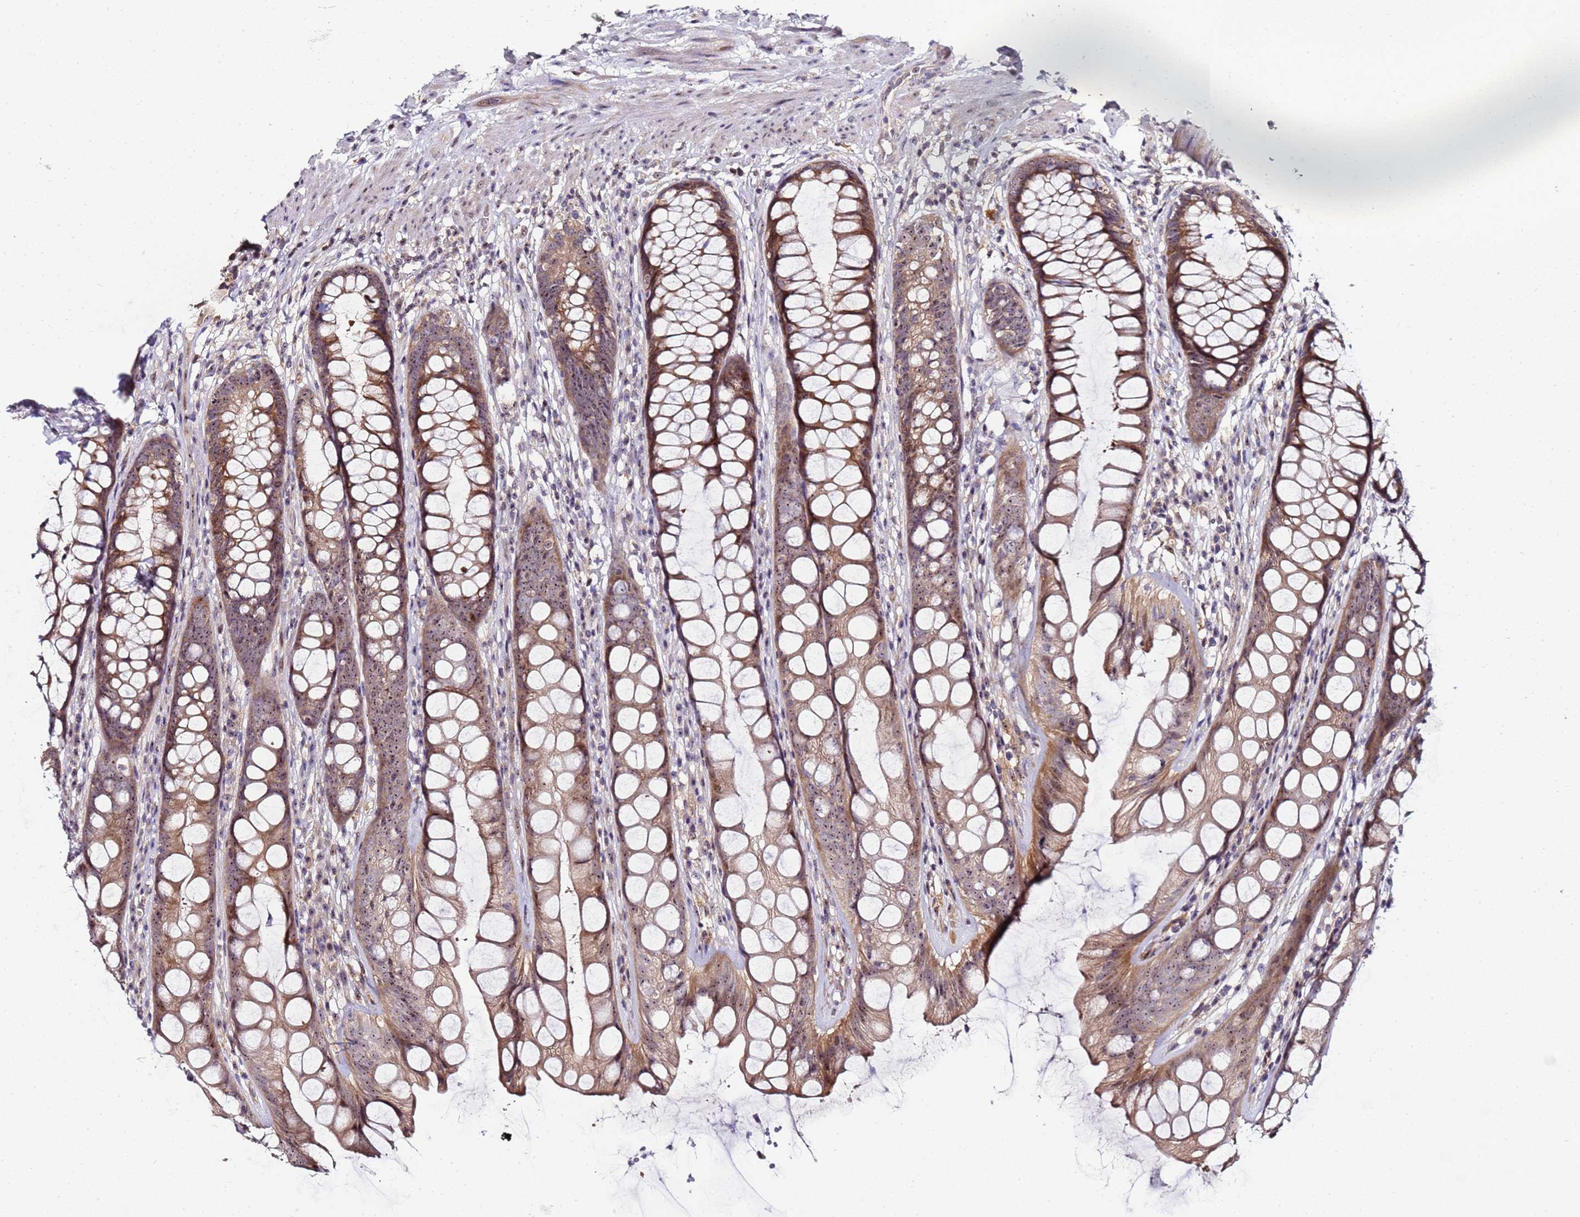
{"staining": {"intensity": "moderate", "quantity": ">75%", "location": "cytoplasmic/membranous,nuclear"}, "tissue": "rectum", "cell_type": "Glandular cells", "image_type": "normal", "snomed": [{"axis": "morphology", "description": "Normal tissue, NOS"}, {"axis": "topography", "description": "Rectum"}], "caption": "Brown immunohistochemical staining in benign rectum demonstrates moderate cytoplasmic/membranous,nuclear expression in about >75% of glandular cells.", "gene": "KRI1", "patient": {"sex": "male", "age": 74}}